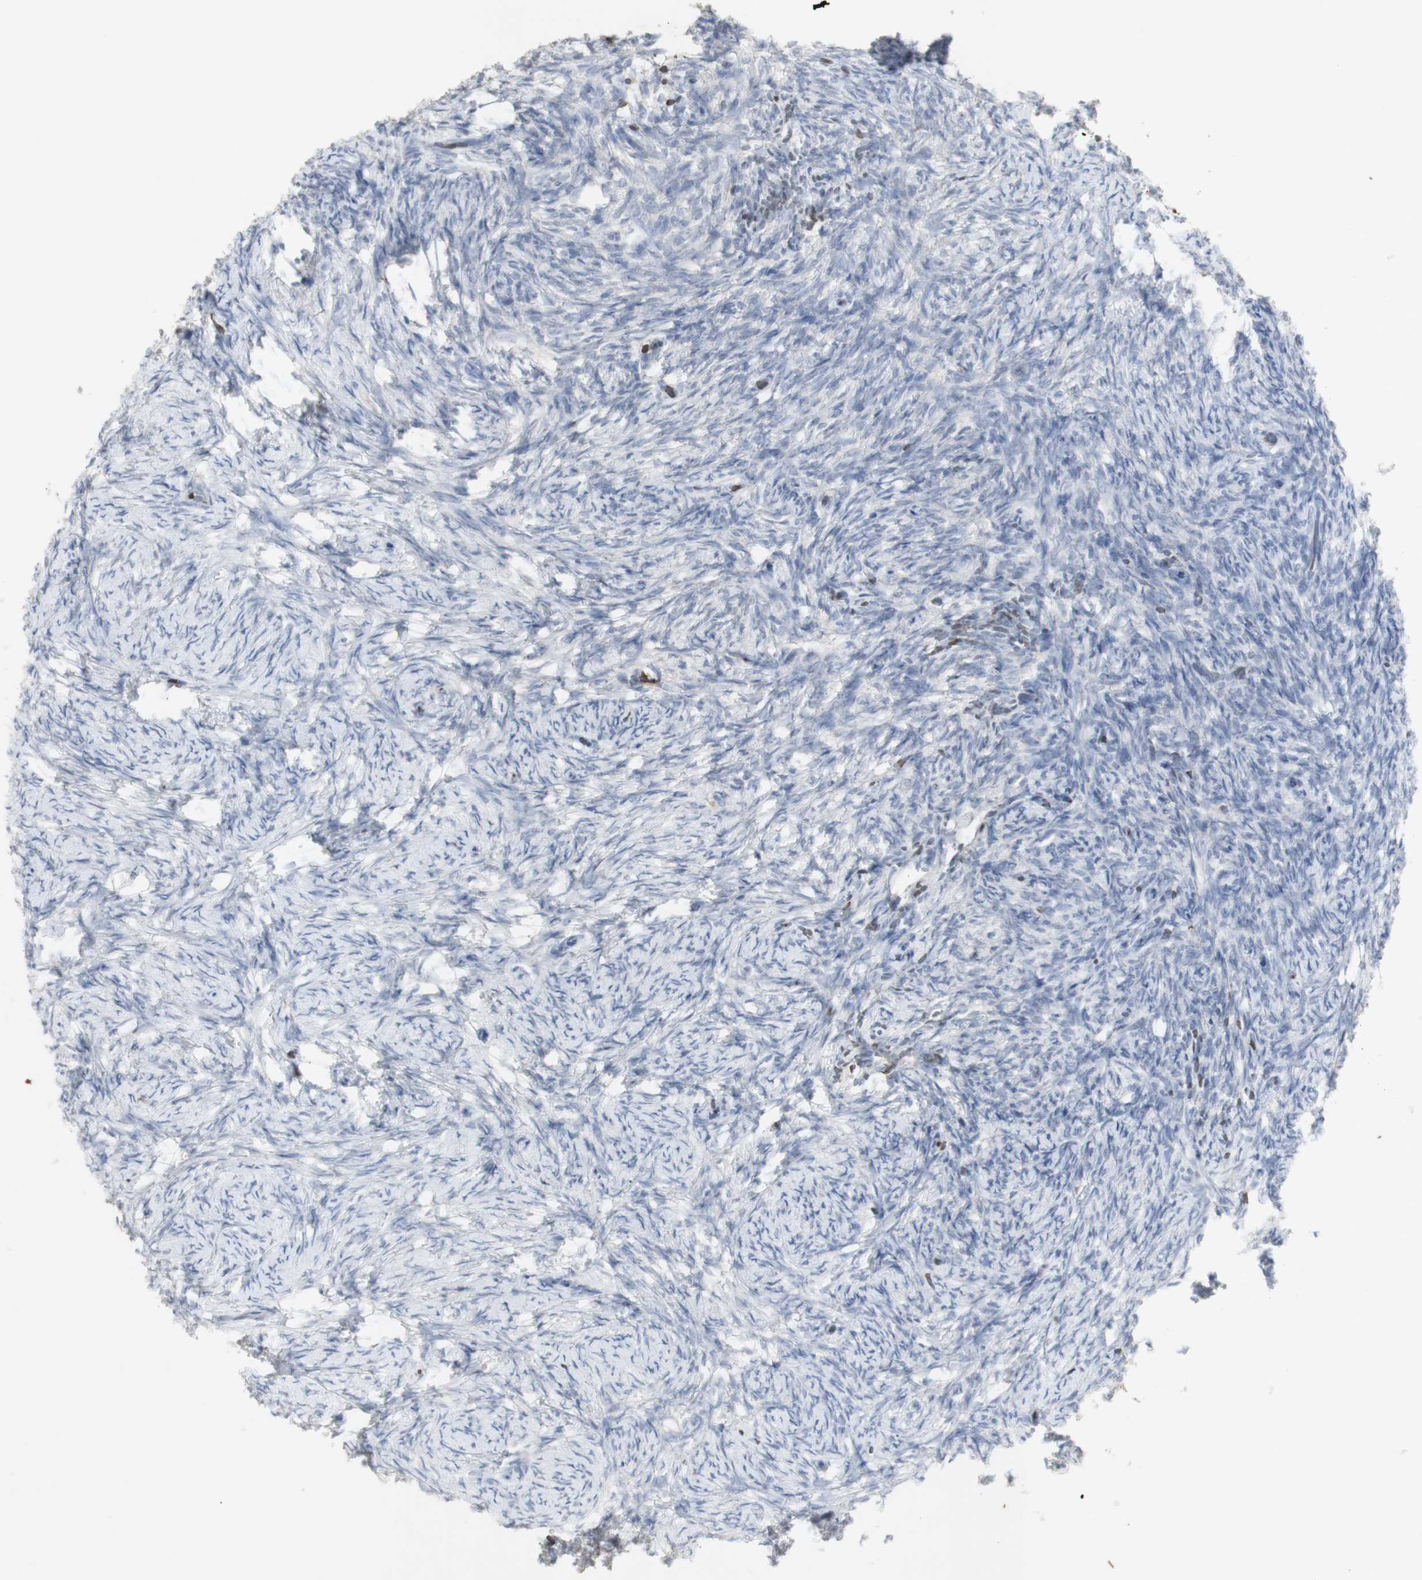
{"staining": {"intensity": "negative", "quantity": "none", "location": "none"}, "tissue": "ovary", "cell_type": "Ovarian stroma cells", "image_type": "normal", "snomed": [{"axis": "morphology", "description": "Normal tissue, NOS"}, {"axis": "topography", "description": "Ovary"}], "caption": "Protein analysis of normal ovary exhibits no significant expression in ovarian stroma cells.", "gene": "INS", "patient": {"sex": "female", "age": 60}}